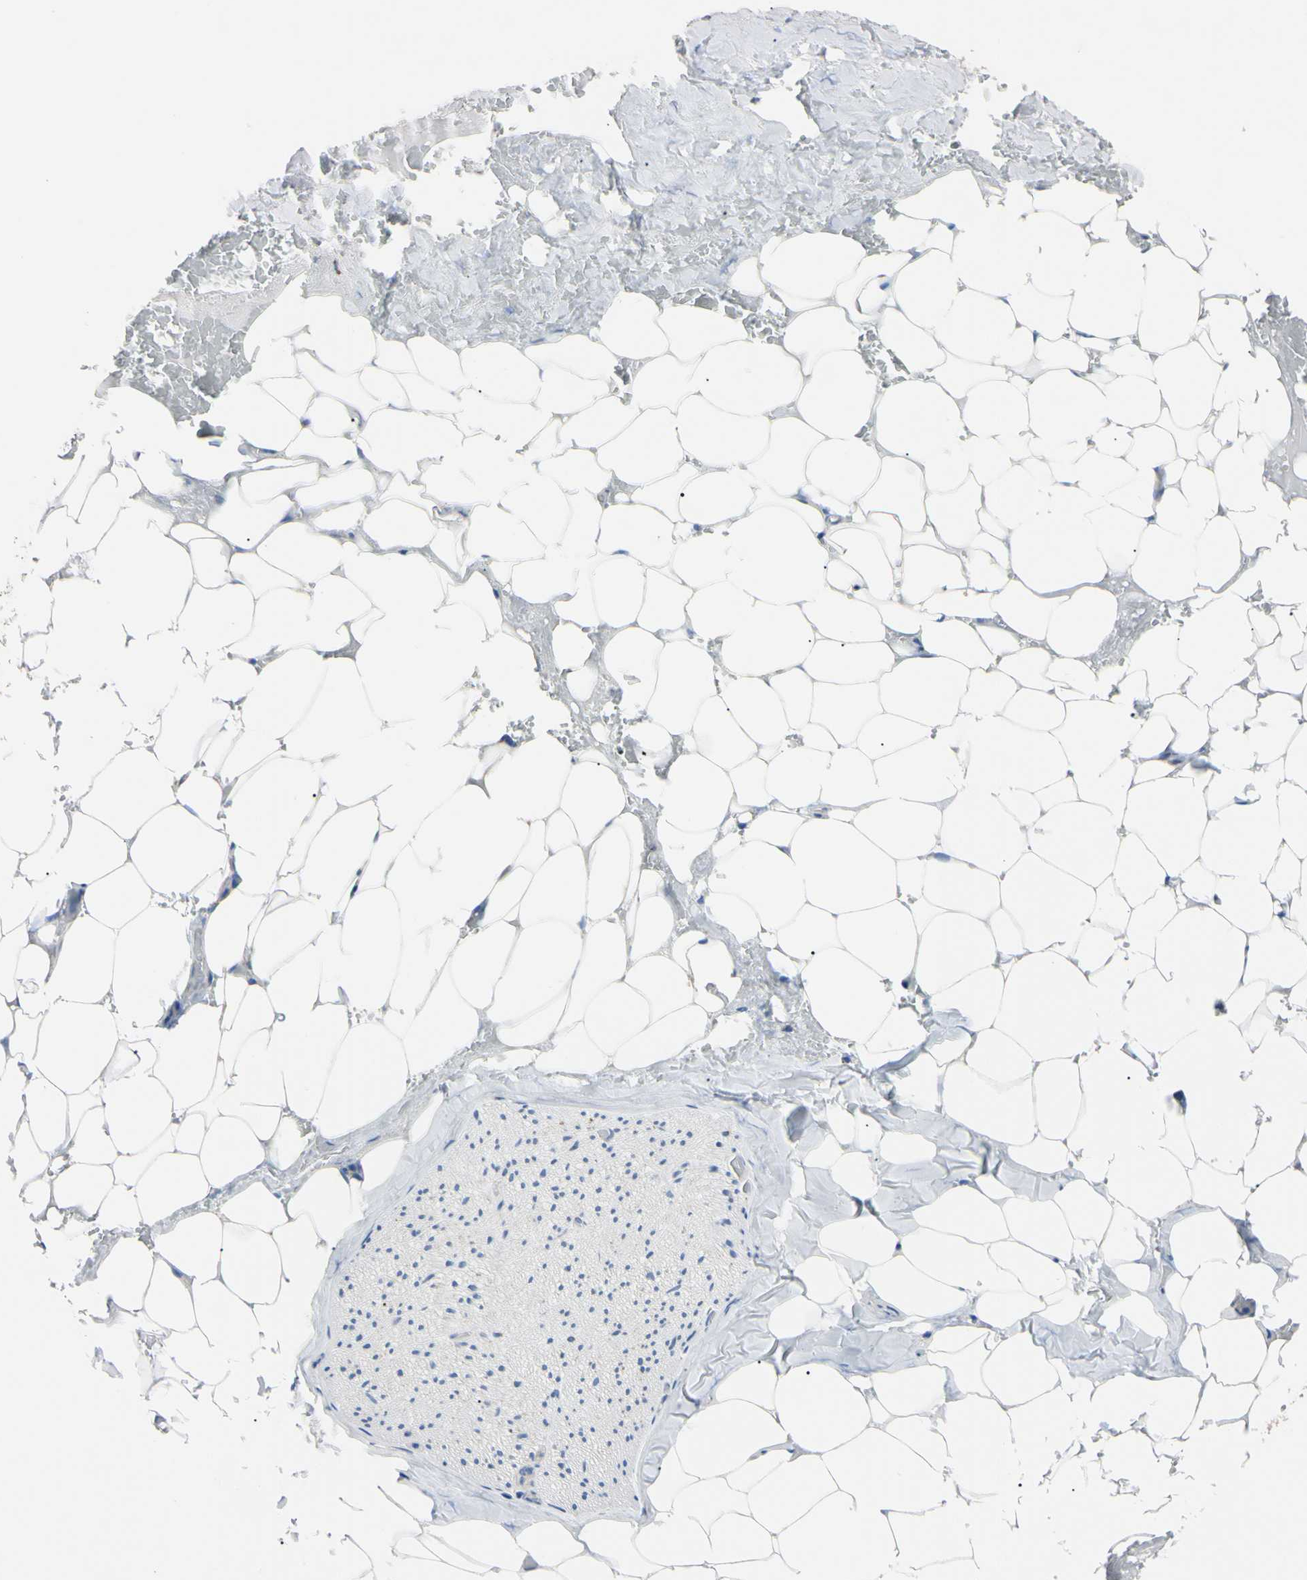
{"staining": {"intensity": "negative", "quantity": "none", "location": "none"}, "tissue": "adipose tissue", "cell_type": "Adipocytes", "image_type": "normal", "snomed": [{"axis": "morphology", "description": "Normal tissue, NOS"}, {"axis": "topography", "description": "Peripheral nerve tissue"}], "caption": "This is an immunohistochemistry (IHC) image of normal human adipose tissue. There is no expression in adipocytes.", "gene": "CLPP", "patient": {"sex": "male", "age": 70}}